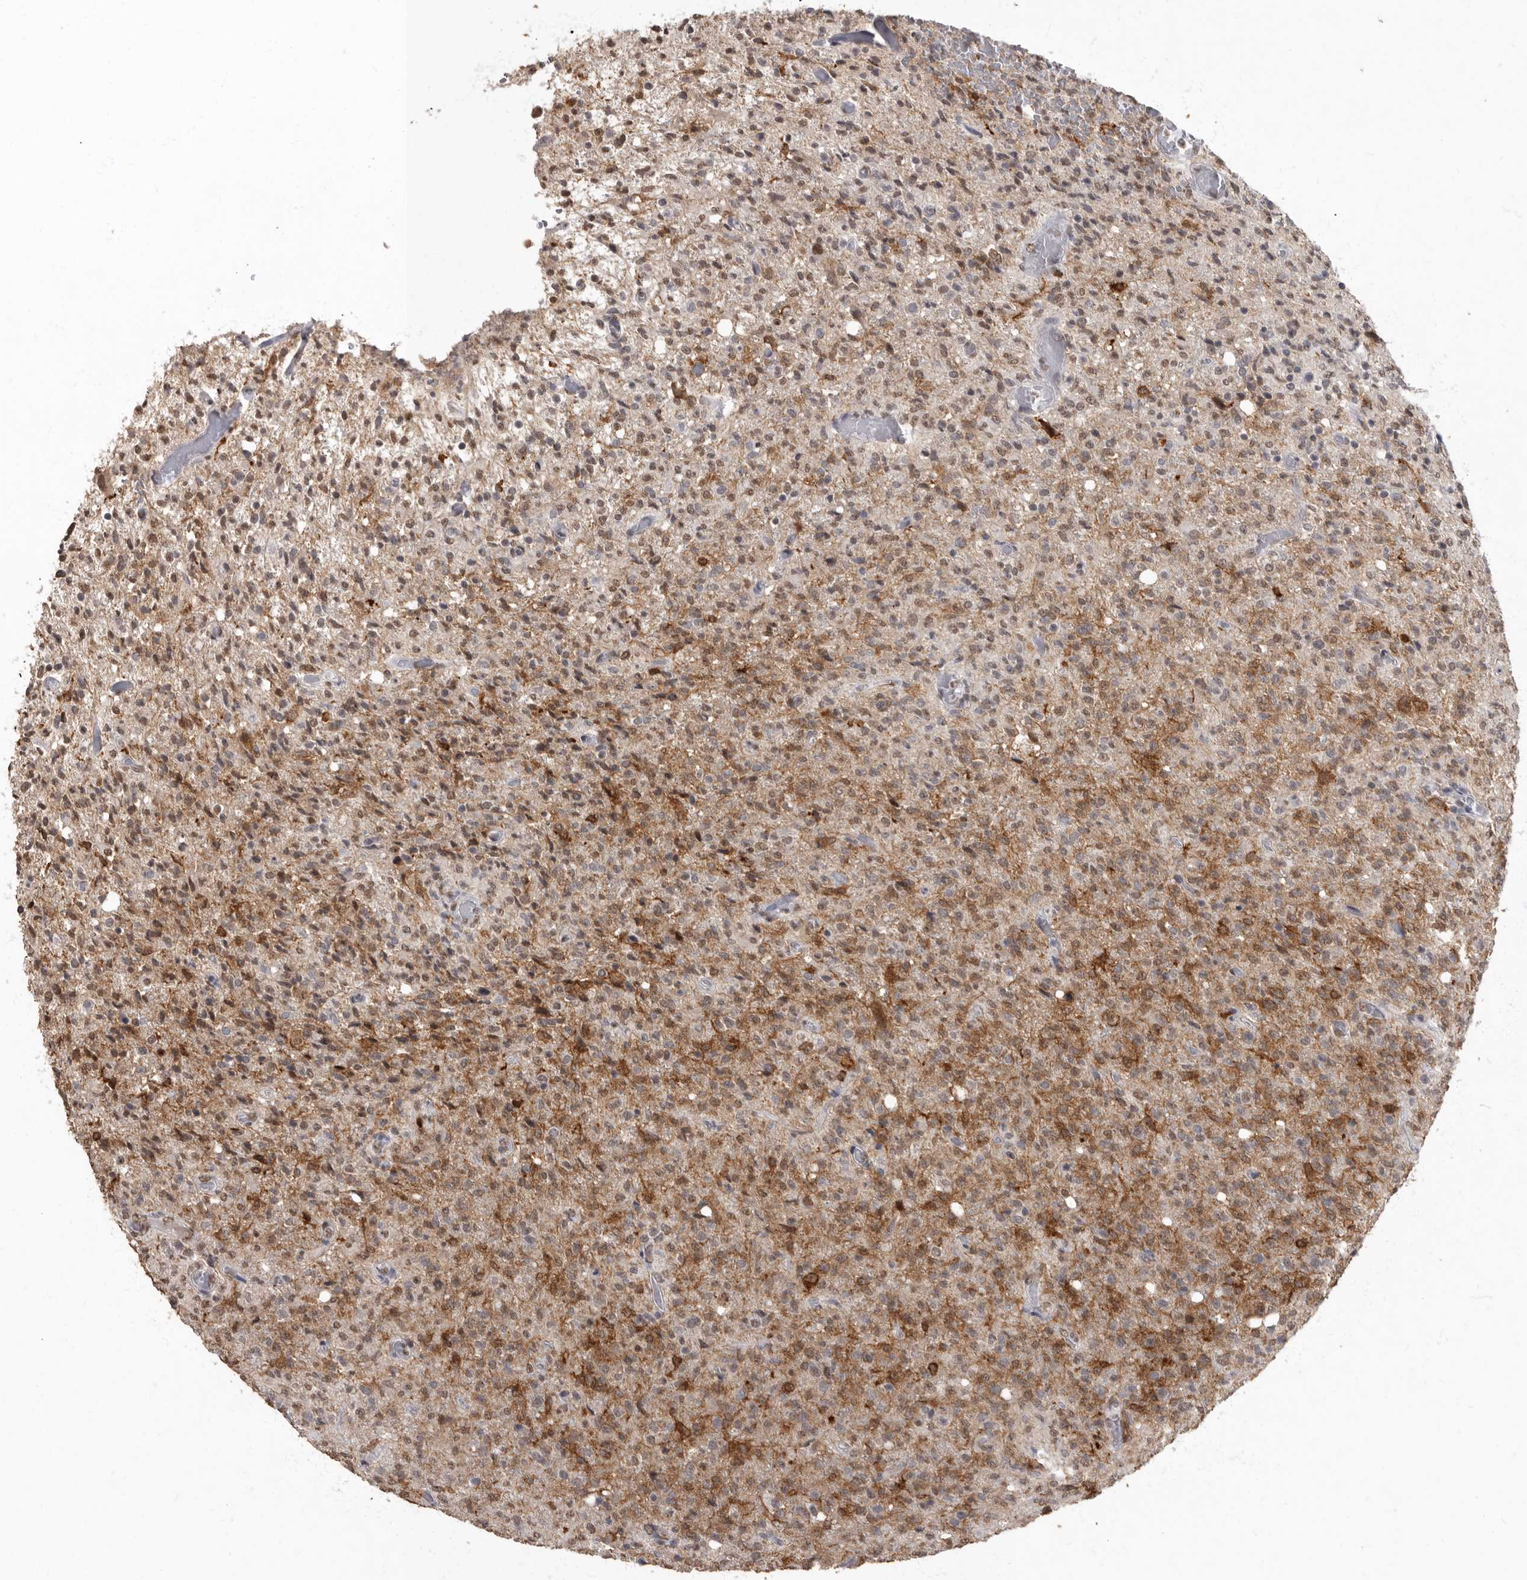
{"staining": {"intensity": "moderate", "quantity": ">75%", "location": "cytoplasmic/membranous"}, "tissue": "glioma", "cell_type": "Tumor cells", "image_type": "cancer", "snomed": [{"axis": "morphology", "description": "Glioma, malignant, High grade"}, {"axis": "topography", "description": "Brain"}], "caption": "Protein analysis of malignant glioma (high-grade) tissue displays moderate cytoplasmic/membranous expression in about >75% of tumor cells.", "gene": "NBL1", "patient": {"sex": "female", "age": 57}}